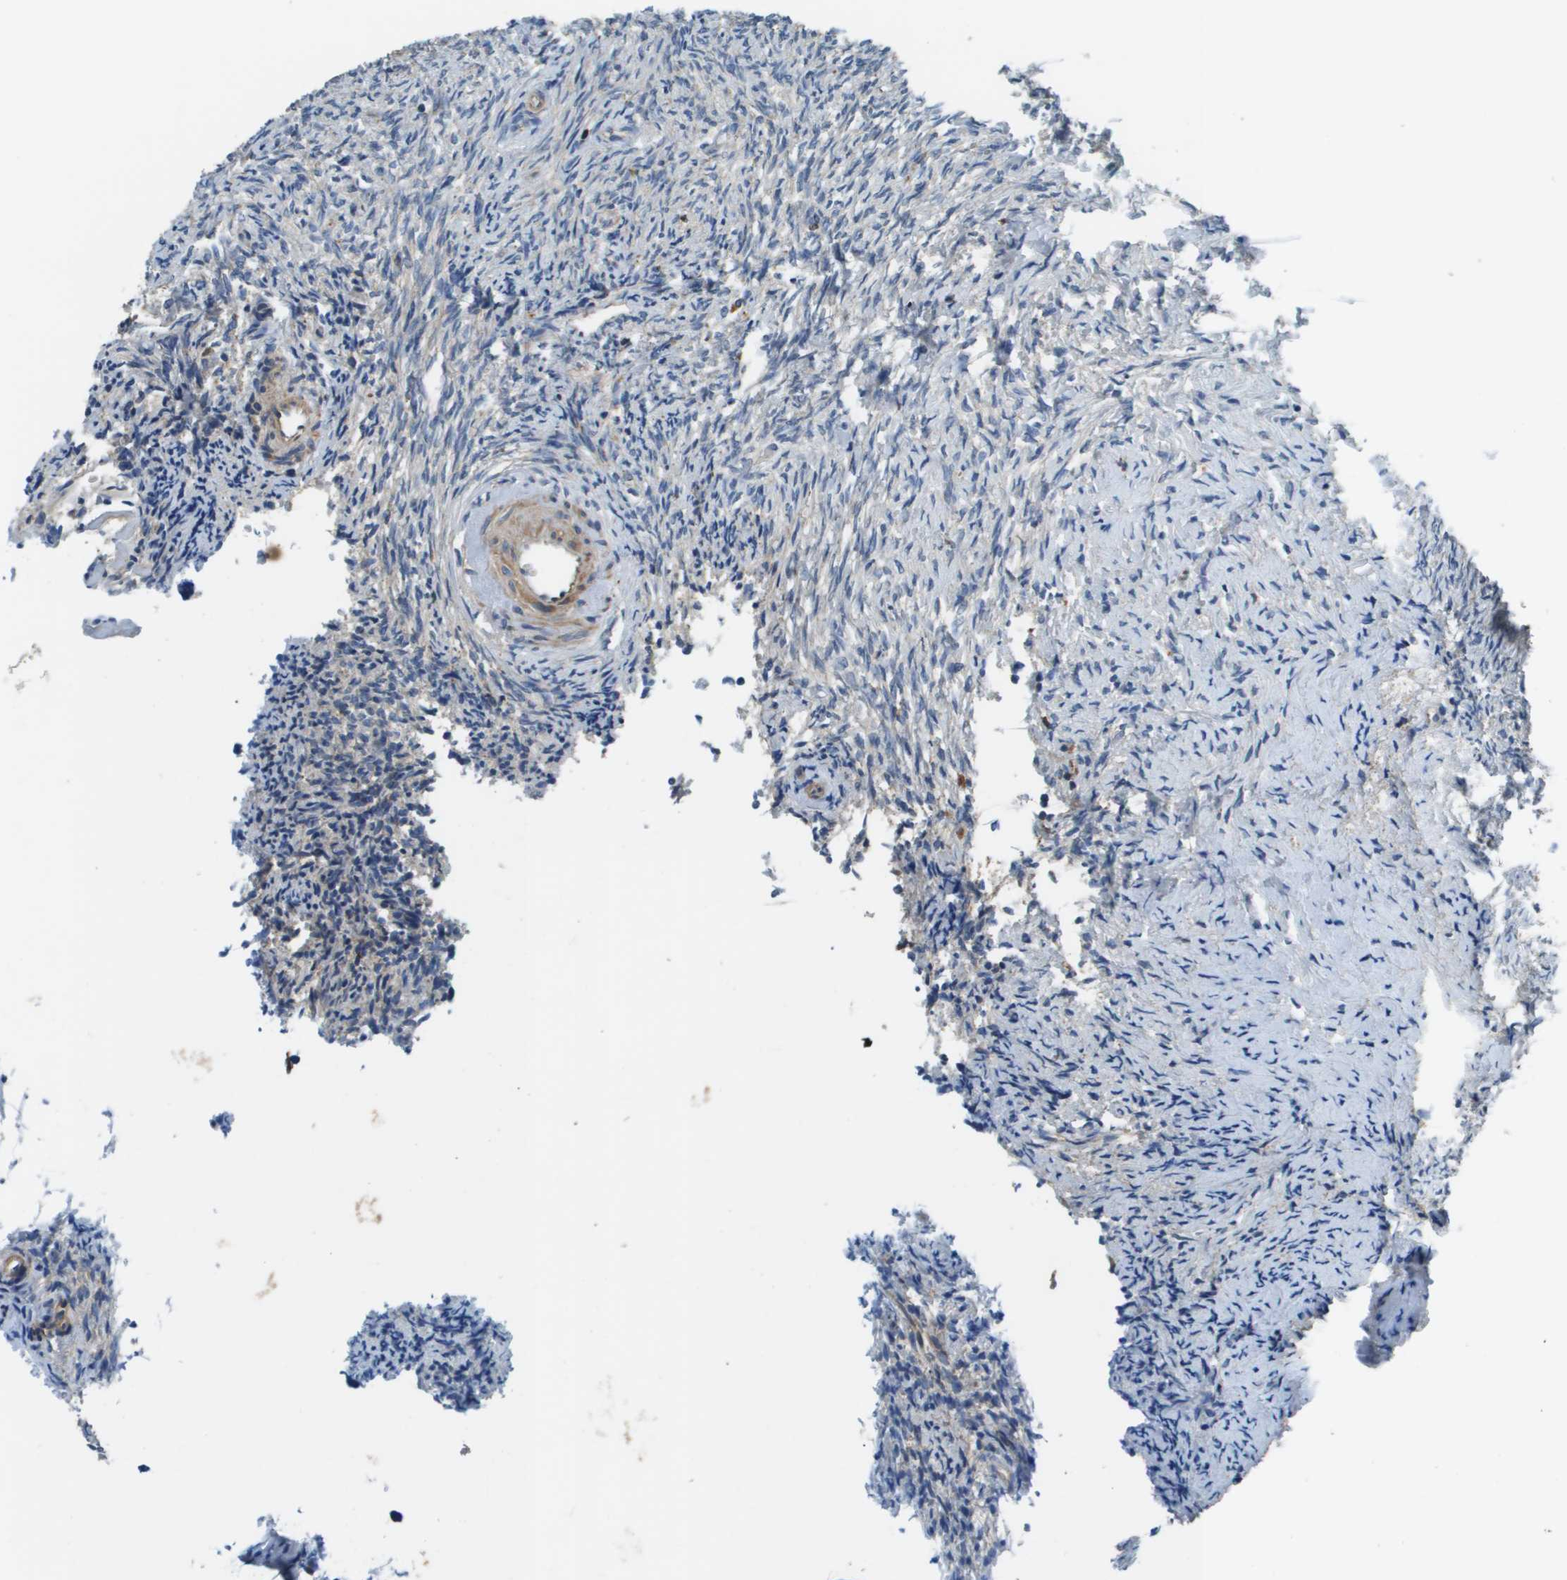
{"staining": {"intensity": "negative", "quantity": "none", "location": "none"}, "tissue": "ovary", "cell_type": "Ovarian stroma cells", "image_type": "normal", "snomed": [{"axis": "morphology", "description": "Normal tissue, NOS"}, {"axis": "topography", "description": "Ovary"}], "caption": "DAB (3,3'-diaminobenzidine) immunohistochemical staining of unremarkable ovary shows no significant staining in ovarian stroma cells.", "gene": "CNPY3", "patient": {"sex": "female", "age": 41}}